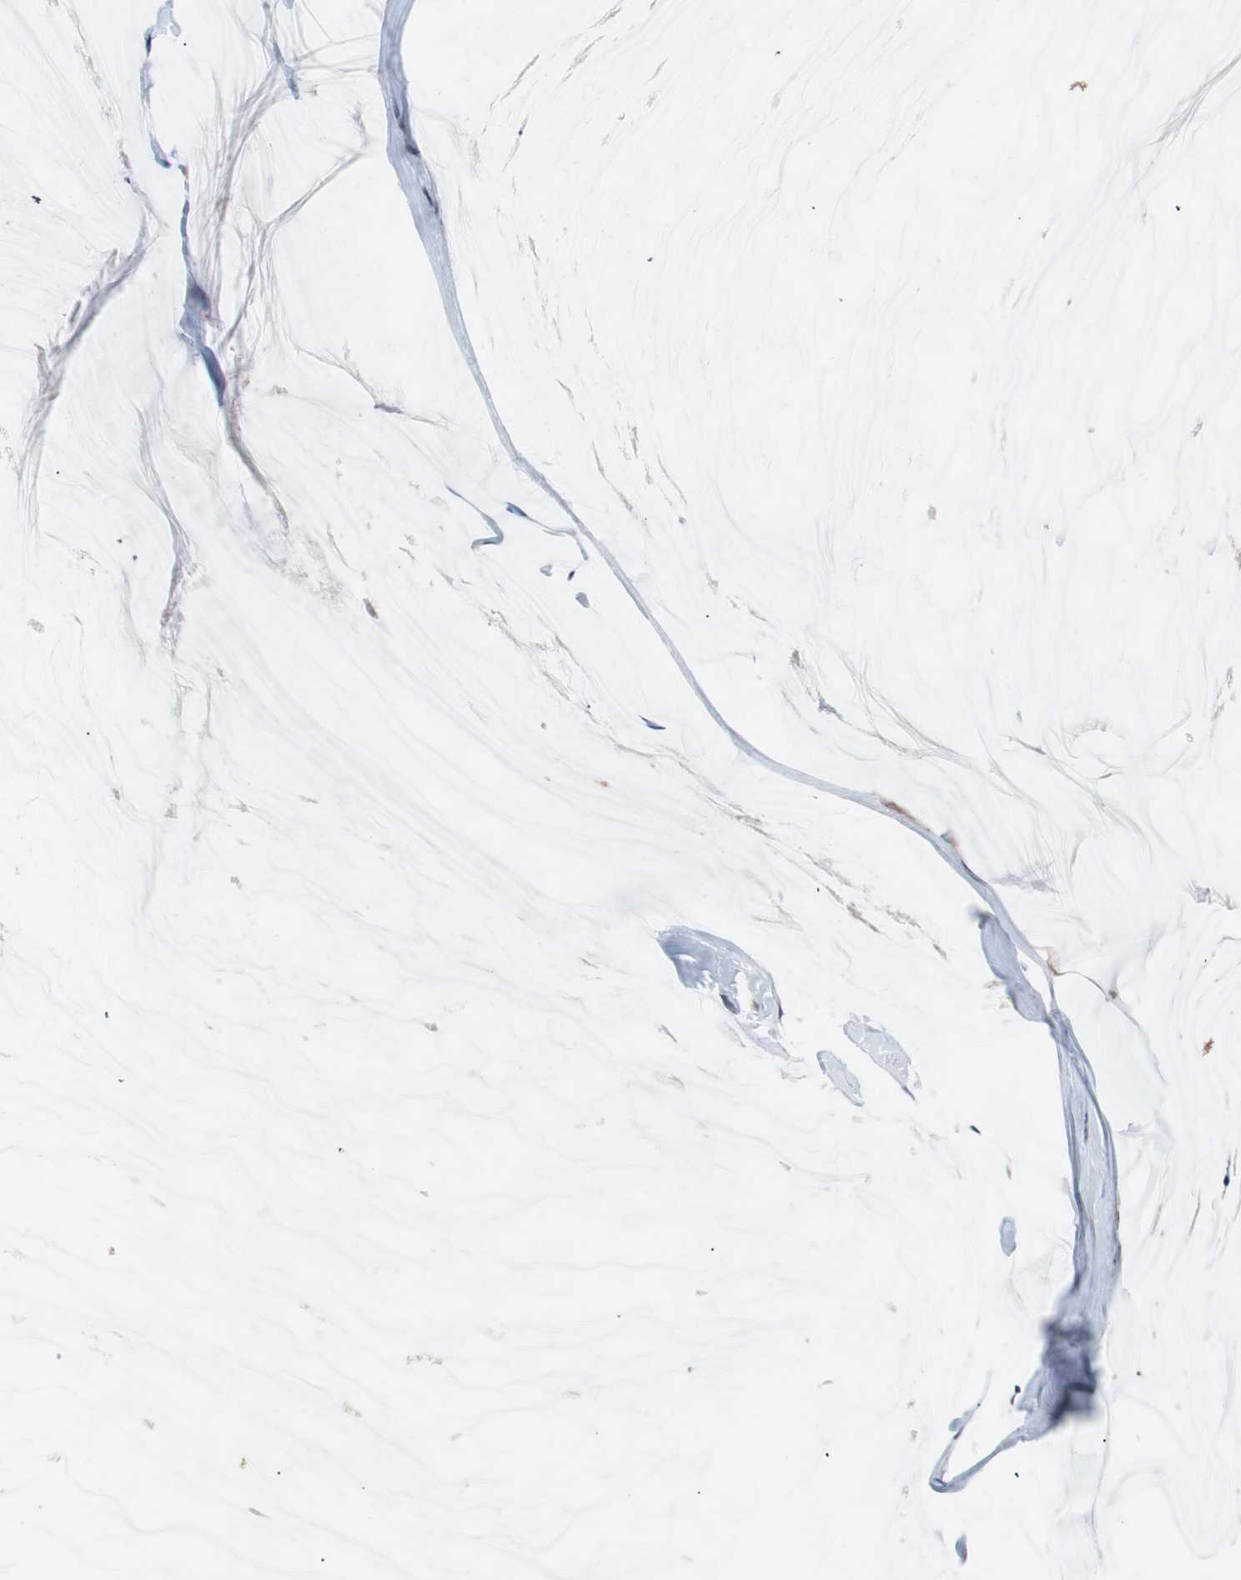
{"staining": {"intensity": "moderate", "quantity": "25%-75%", "location": "cytoplasmic/membranous,nuclear"}, "tissue": "ovarian cancer", "cell_type": "Tumor cells", "image_type": "cancer", "snomed": [{"axis": "morphology", "description": "Cystadenocarcinoma, mucinous, NOS"}, {"axis": "topography", "description": "Ovary"}], "caption": "Protein expression by immunohistochemistry exhibits moderate cytoplasmic/membranous and nuclear expression in approximately 25%-75% of tumor cells in mucinous cystadenocarcinoma (ovarian).", "gene": "MED27", "patient": {"sex": "female", "age": 39}}